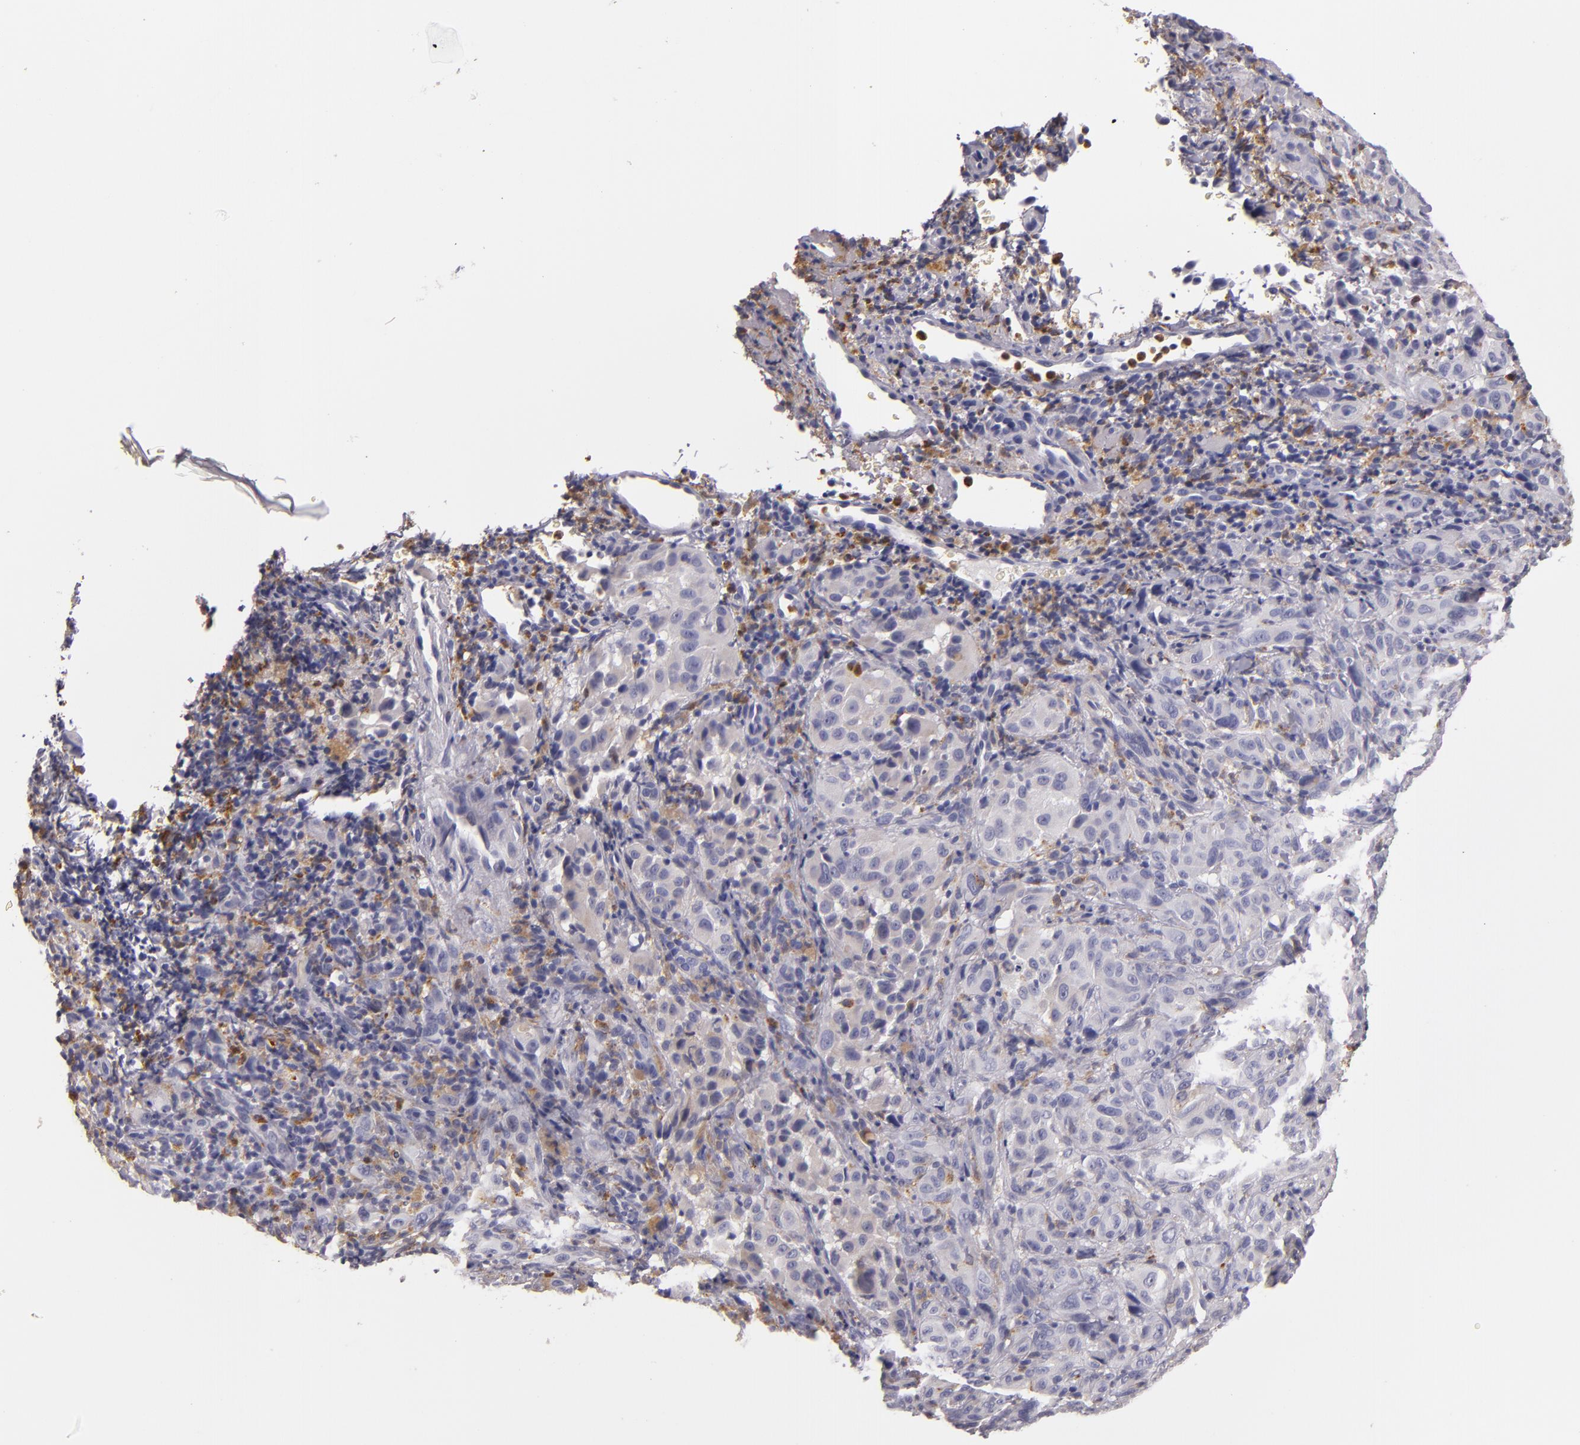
{"staining": {"intensity": "weak", "quantity": "<25%", "location": "cytoplasmic/membranous"}, "tissue": "melanoma", "cell_type": "Tumor cells", "image_type": "cancer", "snomed": [{"axis": "morphology", "description": "Malignant melanoma, NOS"}, {"axis": "topography", "description": "Skin"}], "caption": "This photomicrograph is of malignant melanoma stained with IHC to label a protein in brown with the nuclei are counter-stained blue. There is no positivity in tumor cells.", "gene": "TLR8", "patient": {"sex": "male", "age": 75}}